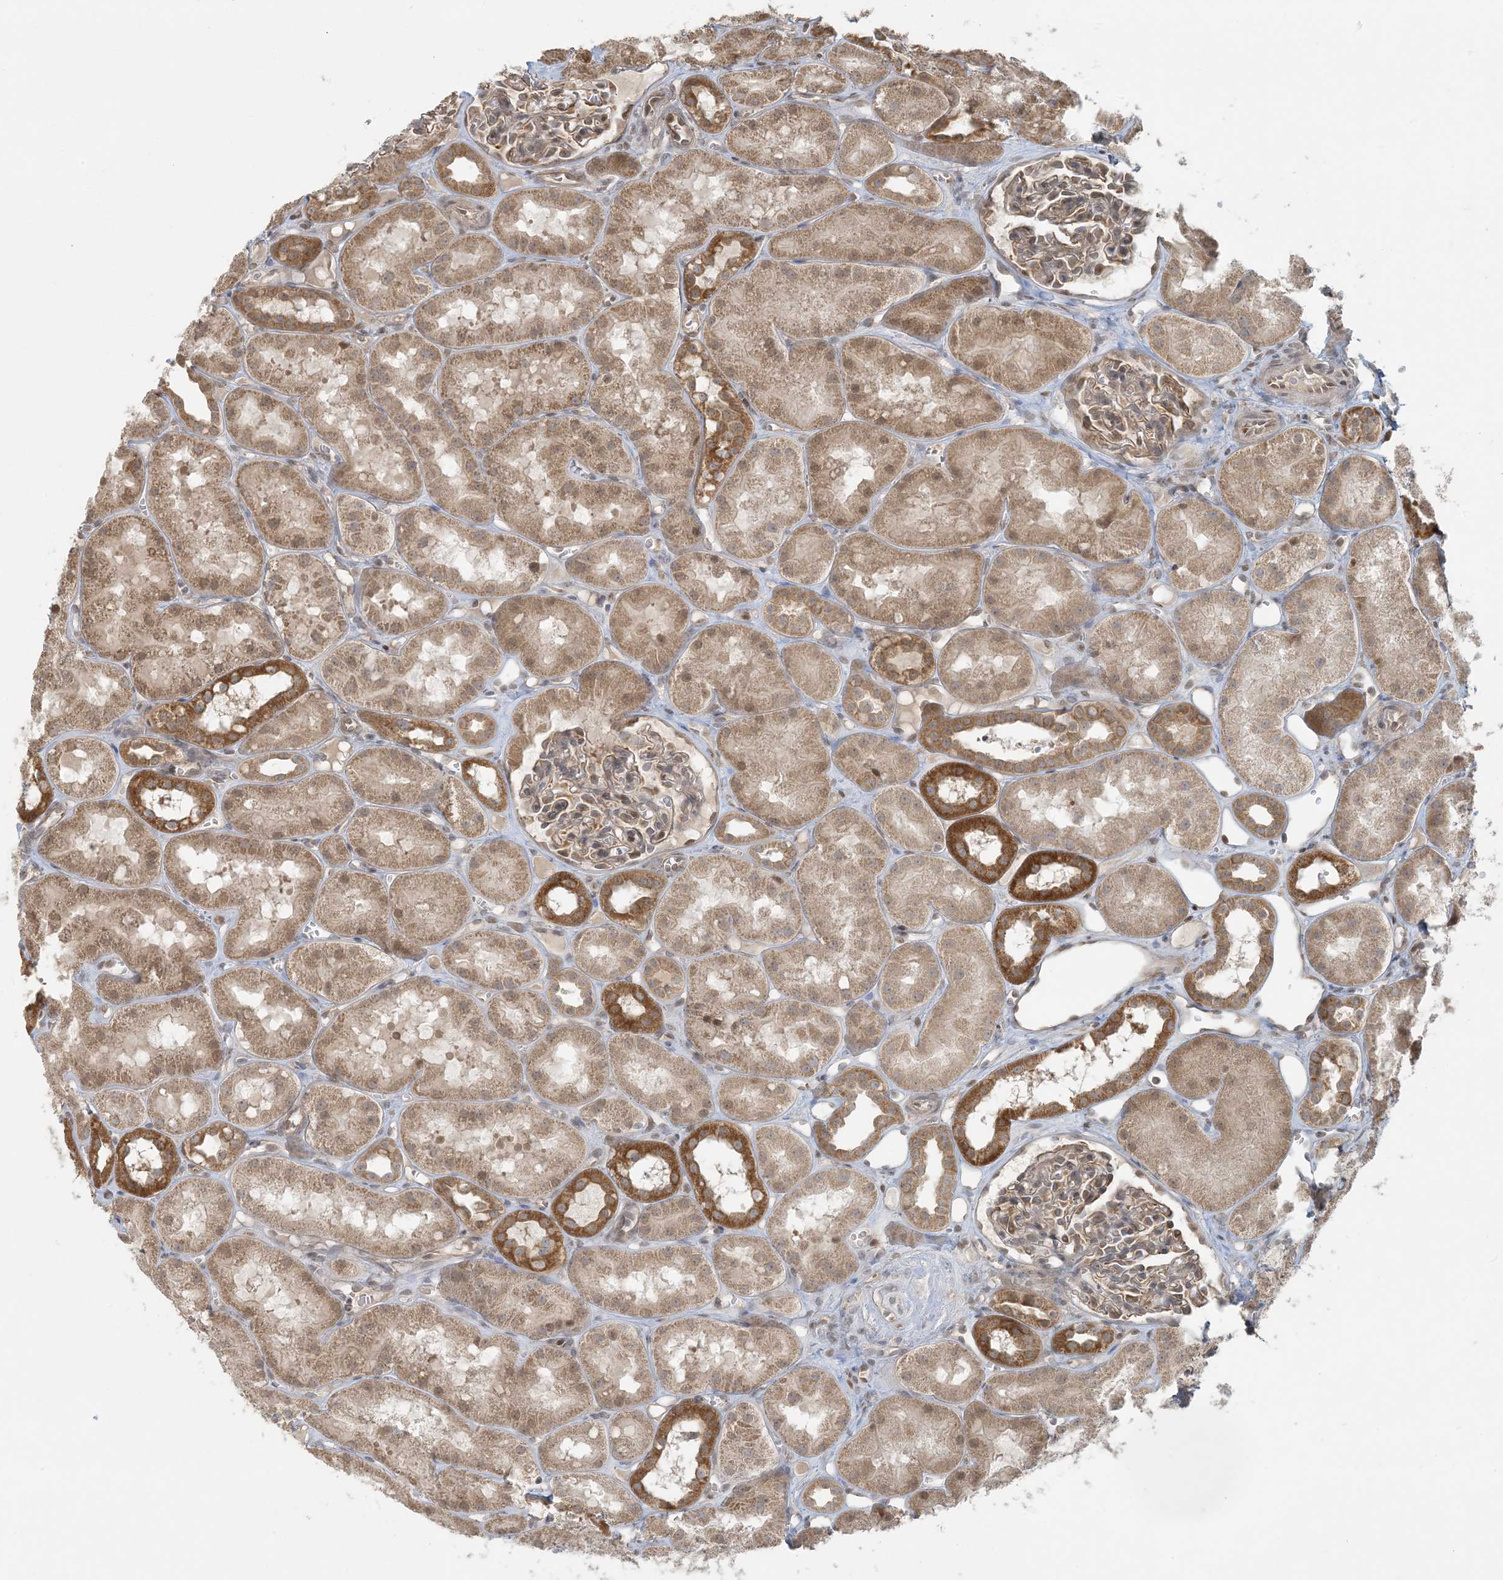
{"staining": {"intensity": "moderate", "quantity": "25%-75%", "location": "cytoplasmic/membranous"}, "tissue": "kidney", "cell_type": "Cells in glomeruli", "image_type": "normal", "snomed": [{"axis": "morphology", "description": "Normal tissue, NOS"}, {"axis": "topography", "description": "Kidney"}], "caption": "A medium amount of moderate cytoplasmic/membranous staining is seen in approximately 25%-75% of cells in glomeruli in benign kidney.", "gene": "BCORL1", "patient": {"sex": "male", "age": 16}}